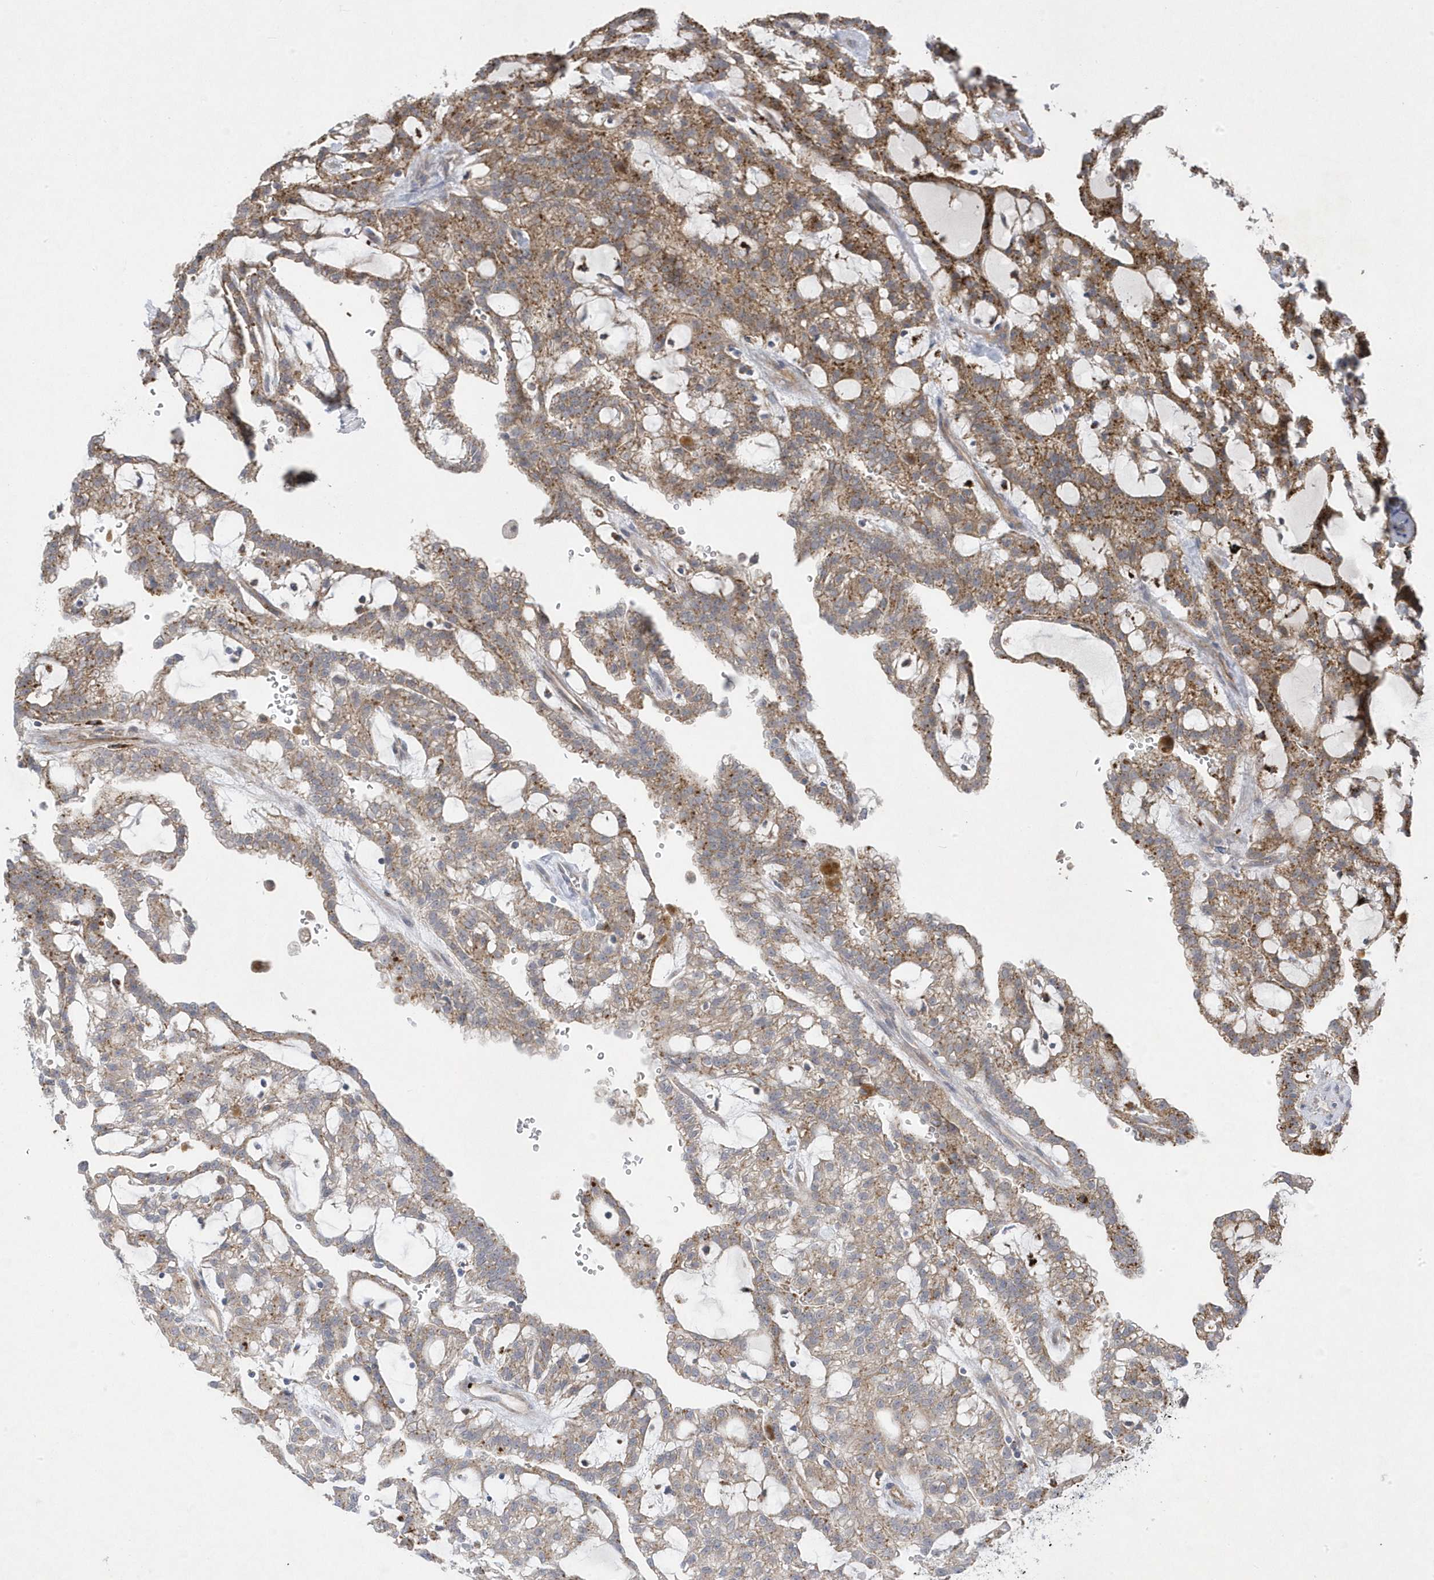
{"staining": {"intensity": "moderate", "quantity": ">75%", "location": "cytoplasmic/membranous"}, "tissue": "renal cancer", "cell_type": "Tumor cells", "image_type": "cancer", "snomed": [{"axis": "morphology", "description": "Adenocarcinoma, NOS"}, {"axis": "topography", "description": "Kidney"}], "caption": "An IHC image of tumor tissue is shown. Protein staining in brown shows moderate cytoplasmic/membranous positivity in renal cancer (adenocarcinoma) within tumor cells. (DAB (3,3'-diaminobenzidine) = brown stain, brightfield microscopy at high magnification).", "gene": "ANAPC1", "patient": {"sex": "male", "age": 63}}